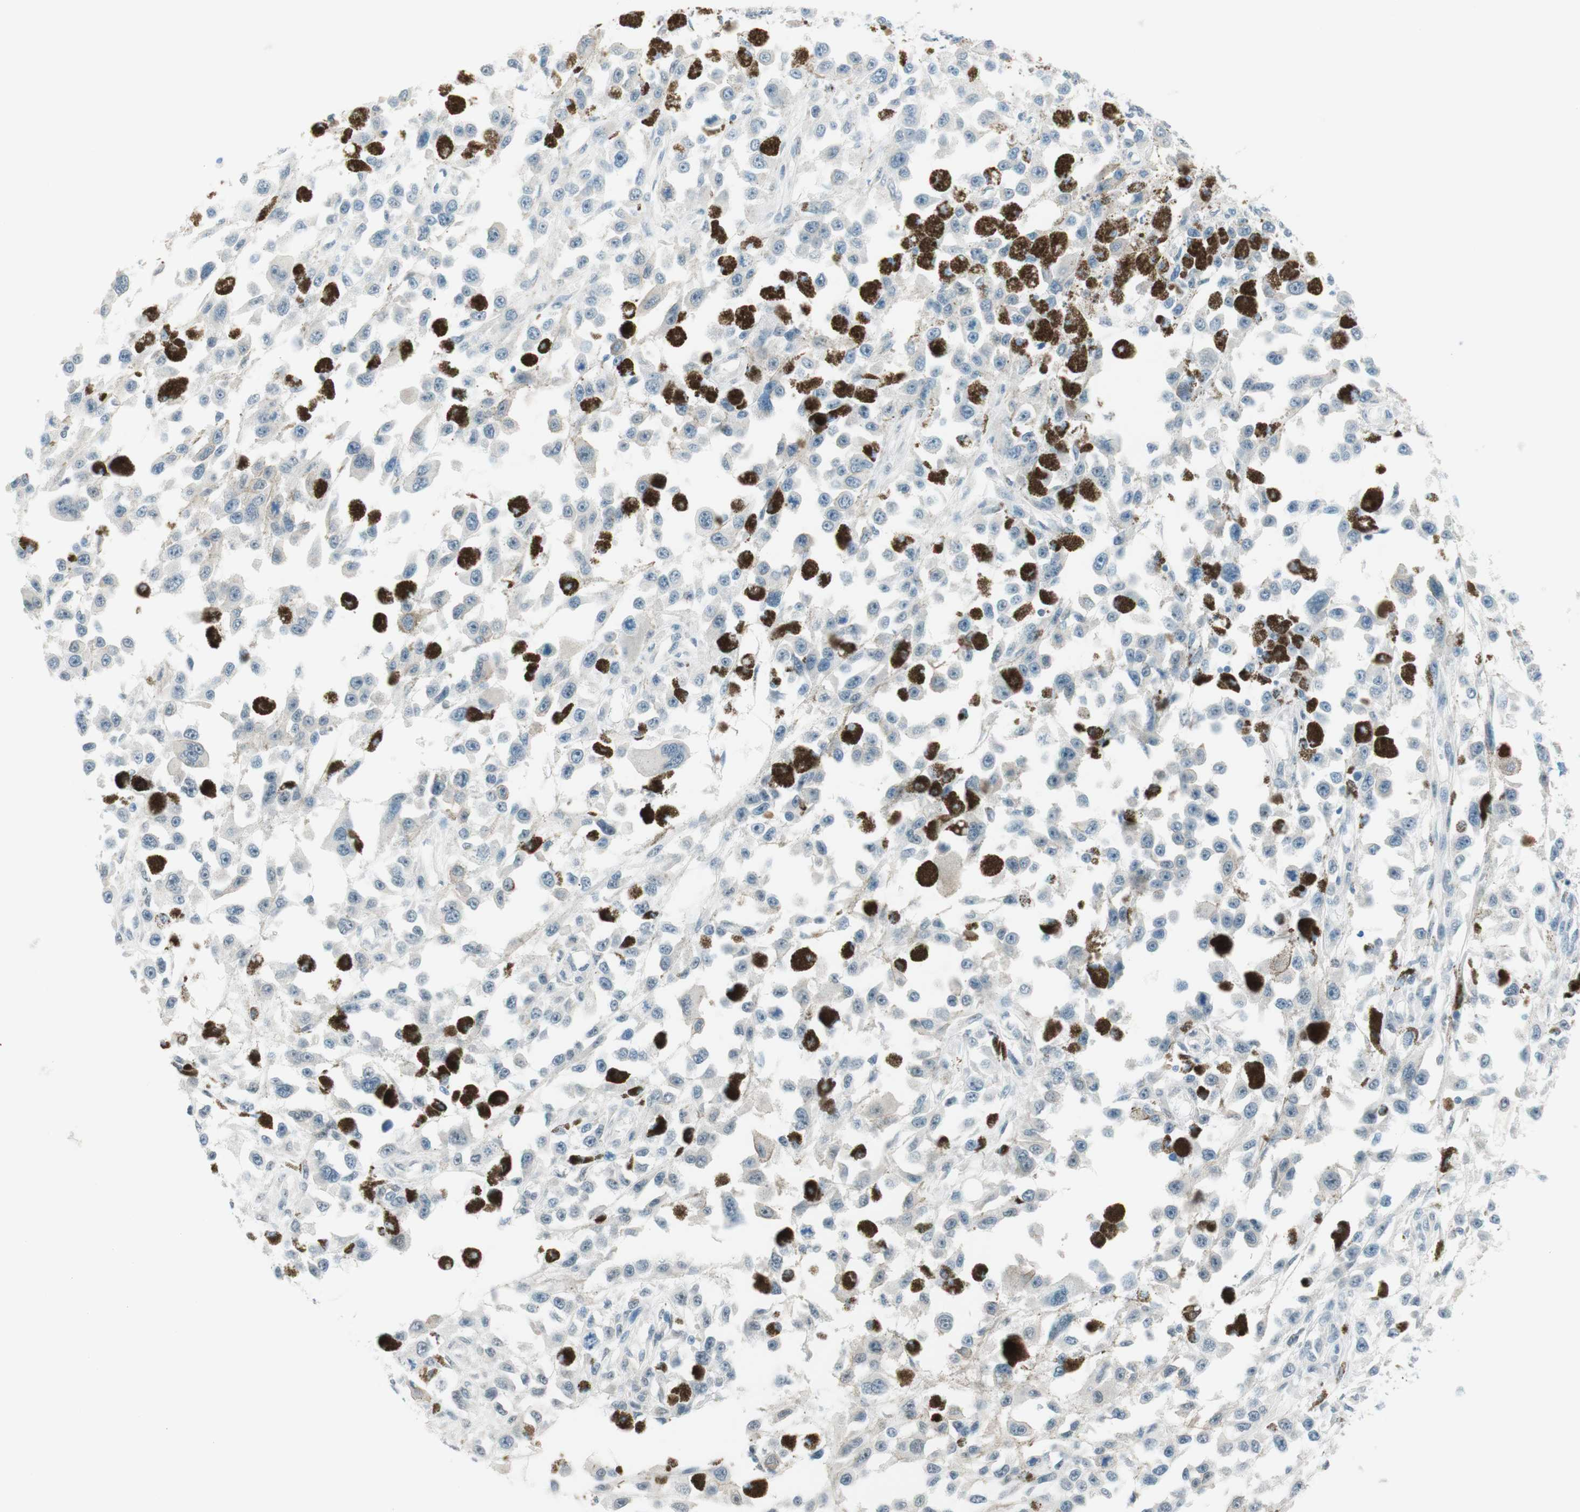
{"staining": {"intensity": "negative", "quantity": "none", "location": "none"}, "tissue": "melanoma", "cell_type": "Tumor cells", "image_type": "cancer", "snomed": [{"axis": "morphology", "description": "Malignant melanoma, Metastatic site"}, {"axis": "topography", "description": "Lymph node"}], "caption": "Tumor cells show no significant staining in melanoma.", "gene": "JPH1", "patient": {"sex": "male", "age": 59}}